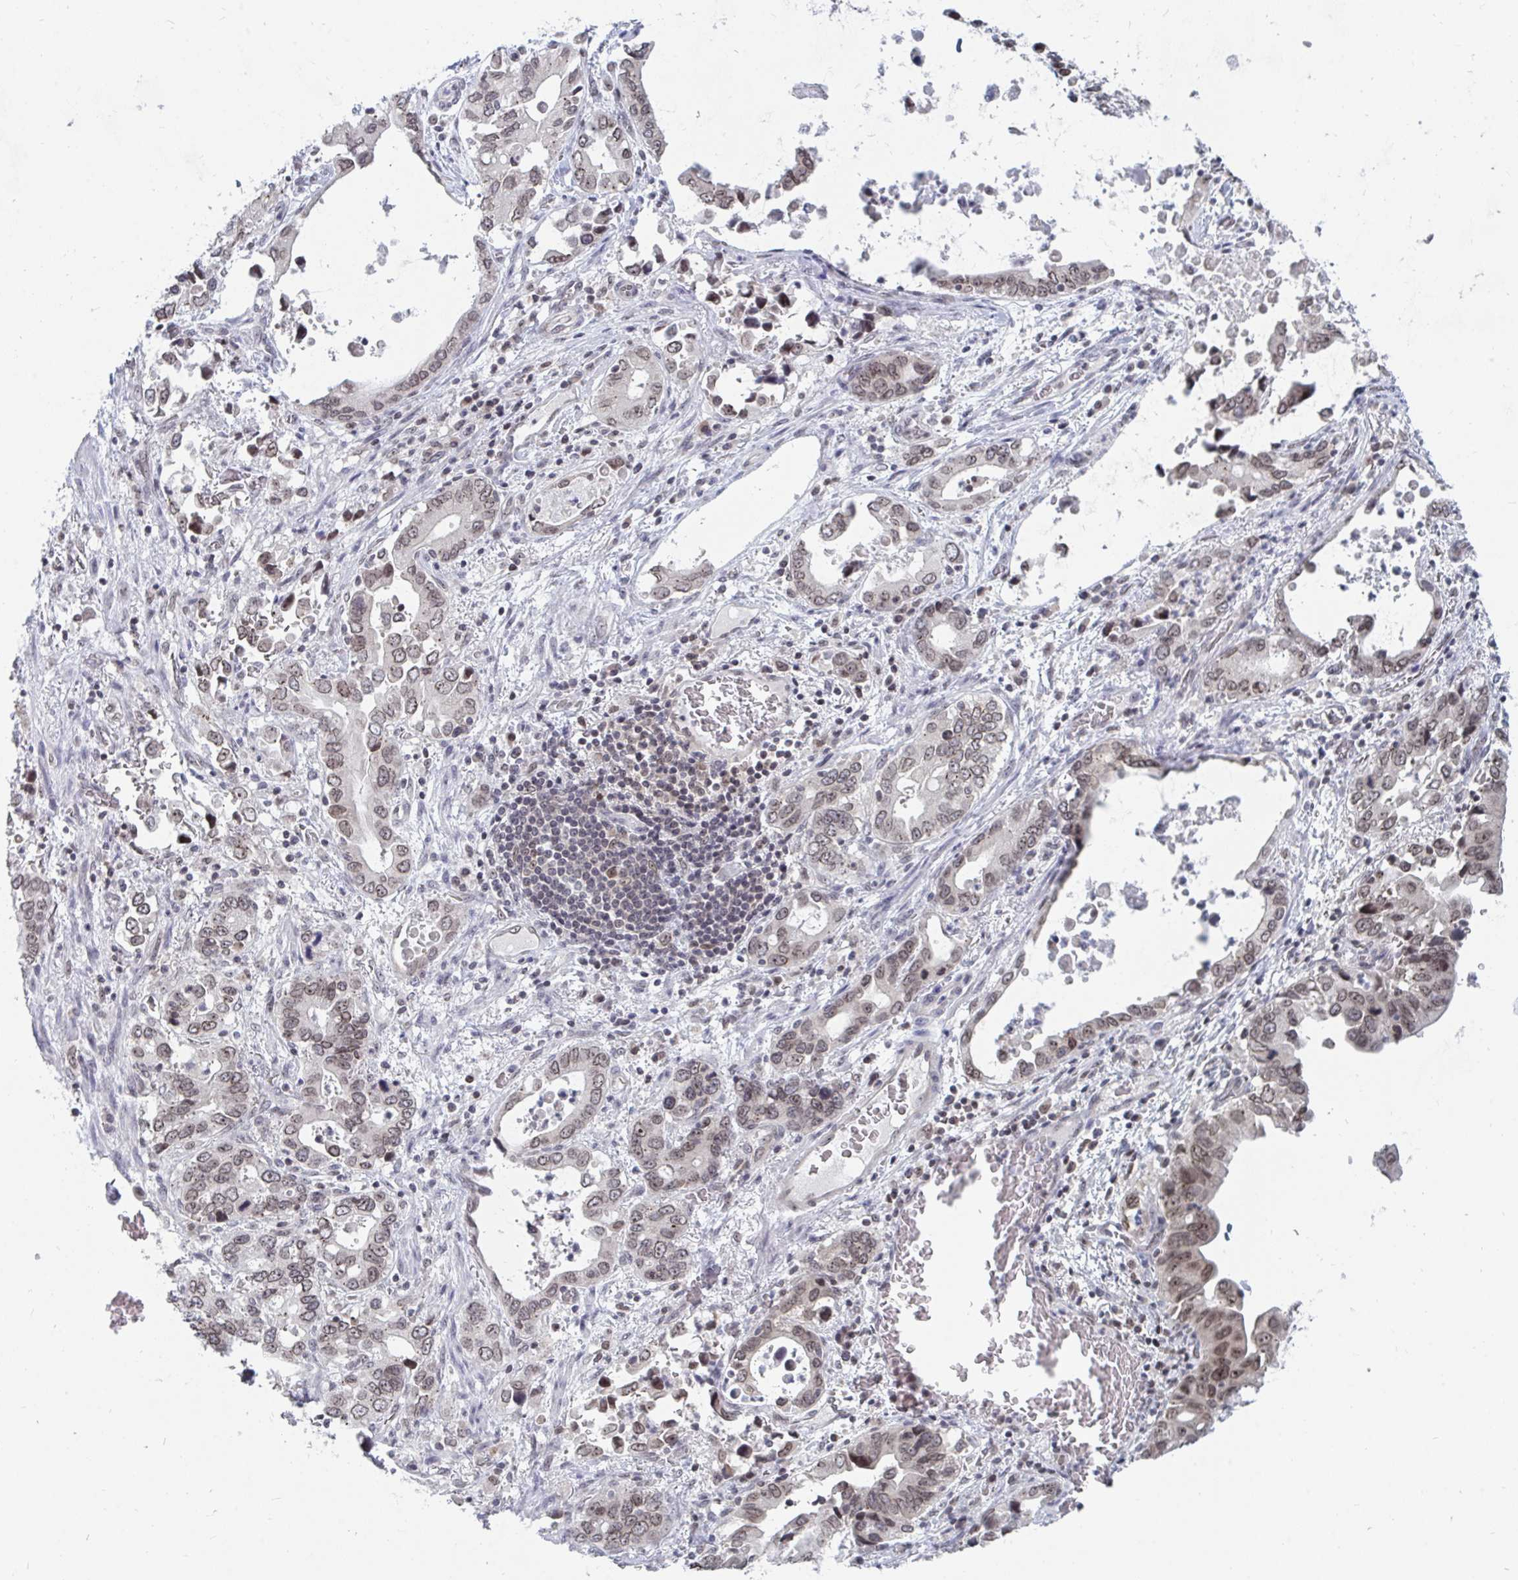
{"staining": {"intensity": "moderate", "quantity": ">75%", "location": "nuclear"}, "tissue": "stomach cancer", "cell_type": "Tumor cells", "image_type": "cancer", "snomed": [{"axis": "morphology", "description": "Adenocarcinoma, NOS"}, {"axis": "topography", "description": "Stomach, upper"}], "caption": "This image shows immunohistochemistry staining of human adenocarcinoma (stomach), with medium moderate nuclear staining in about >75% of tumor cells.", "gene": "TRIP12", "patient": {"sex": "male", "age": 74}}